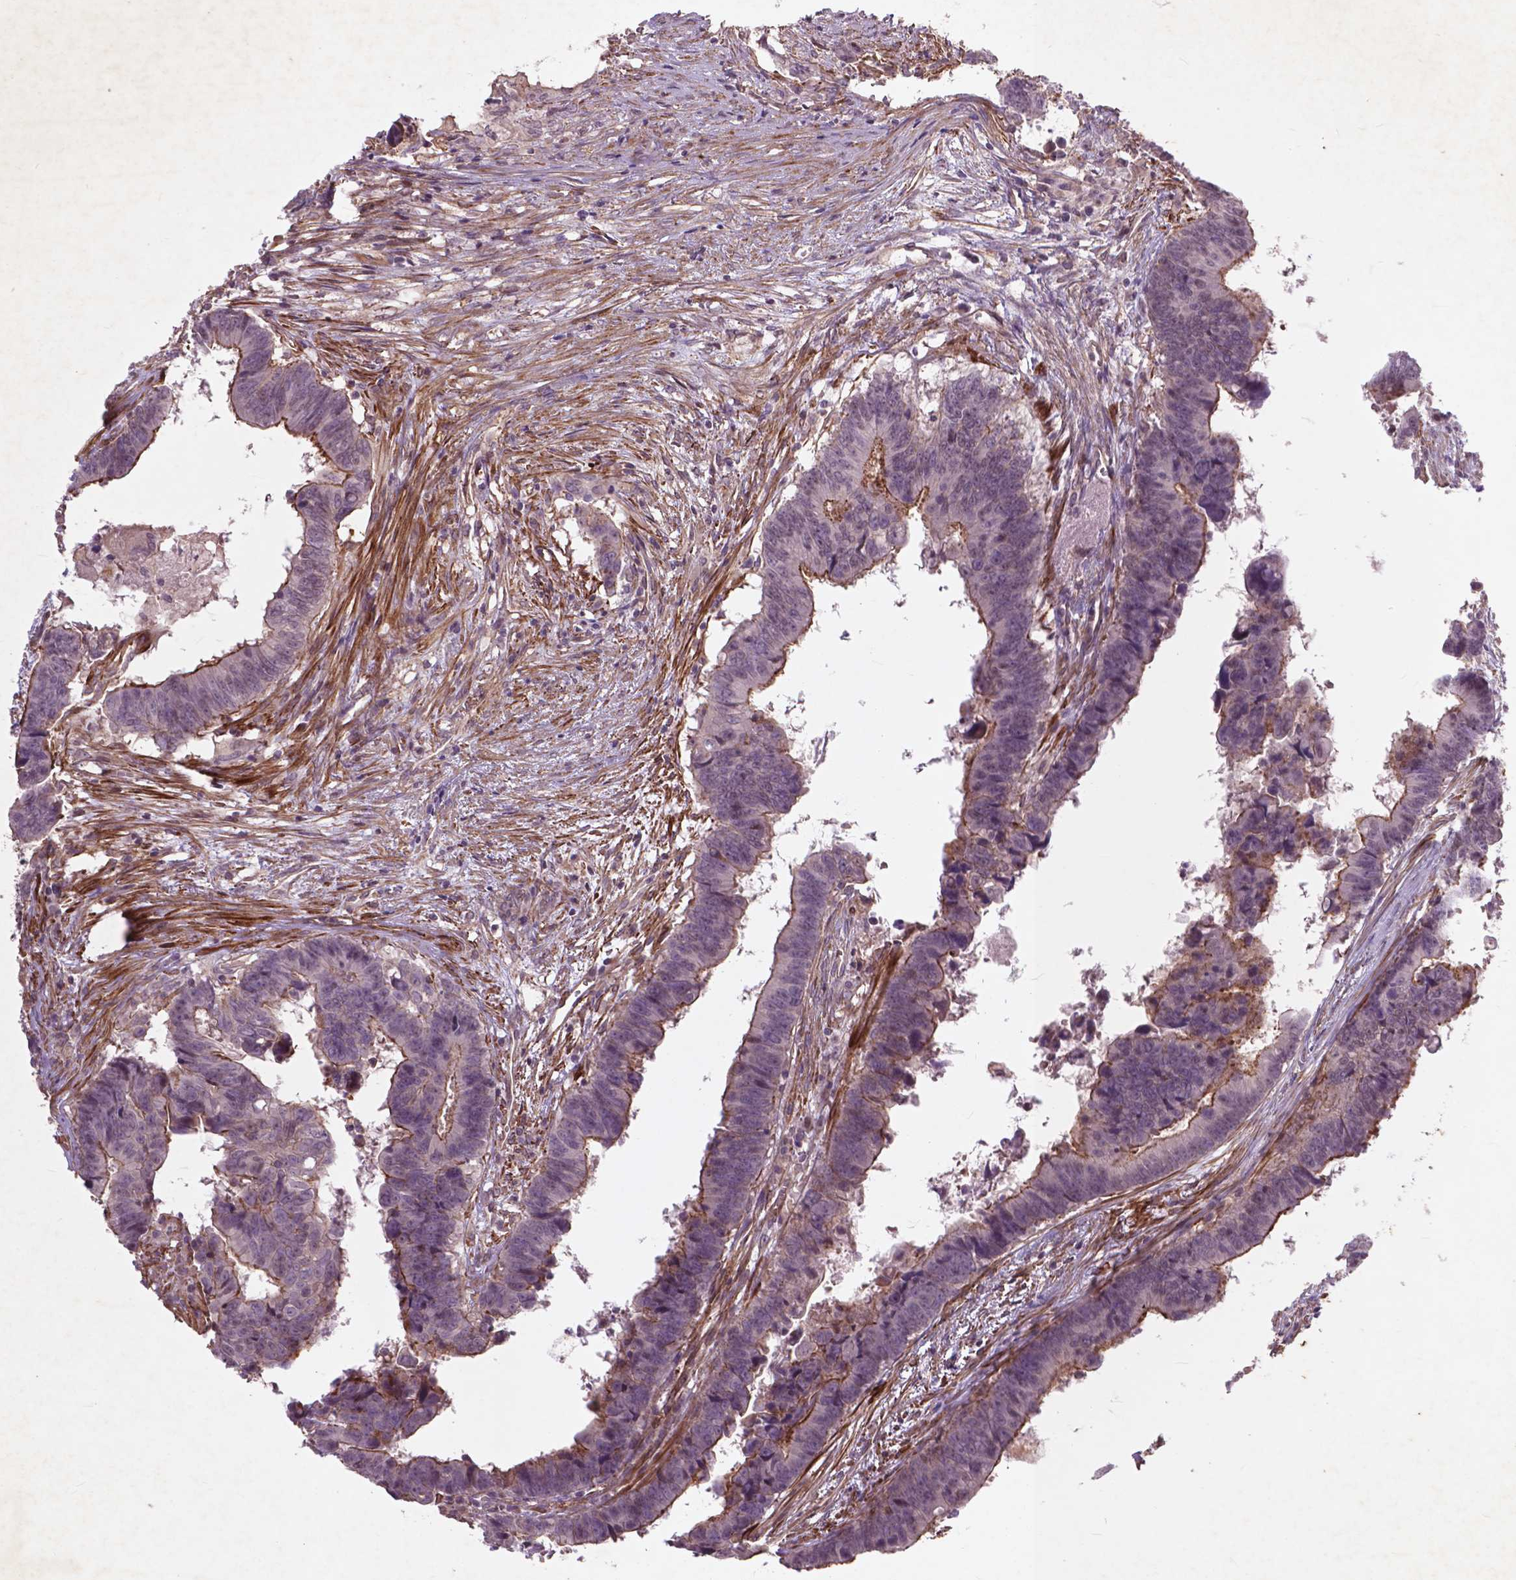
{"staining": {"intensity": "moderate", "quantity": "25%-75%", "location": "cytoplasmic/membranous"}, "tissue": "colorectal cancer", "cell_type": "Tumor cells", "image_type": "cancer", "snomed": [{"axis": "morphology", "description": "Adenocarcinoma, NOS"}, {"axis": "topography", "description": "Colon"}], "caption": "This is a histology image of immunohistochemistry (IHC) staining of colorectal adenocarcinoma, which shows moderate staining in the cytoplasmic/membranous of tumor cells.", "gene": "RFPL4B", "patient": {"sex": "female", "age": 82}}